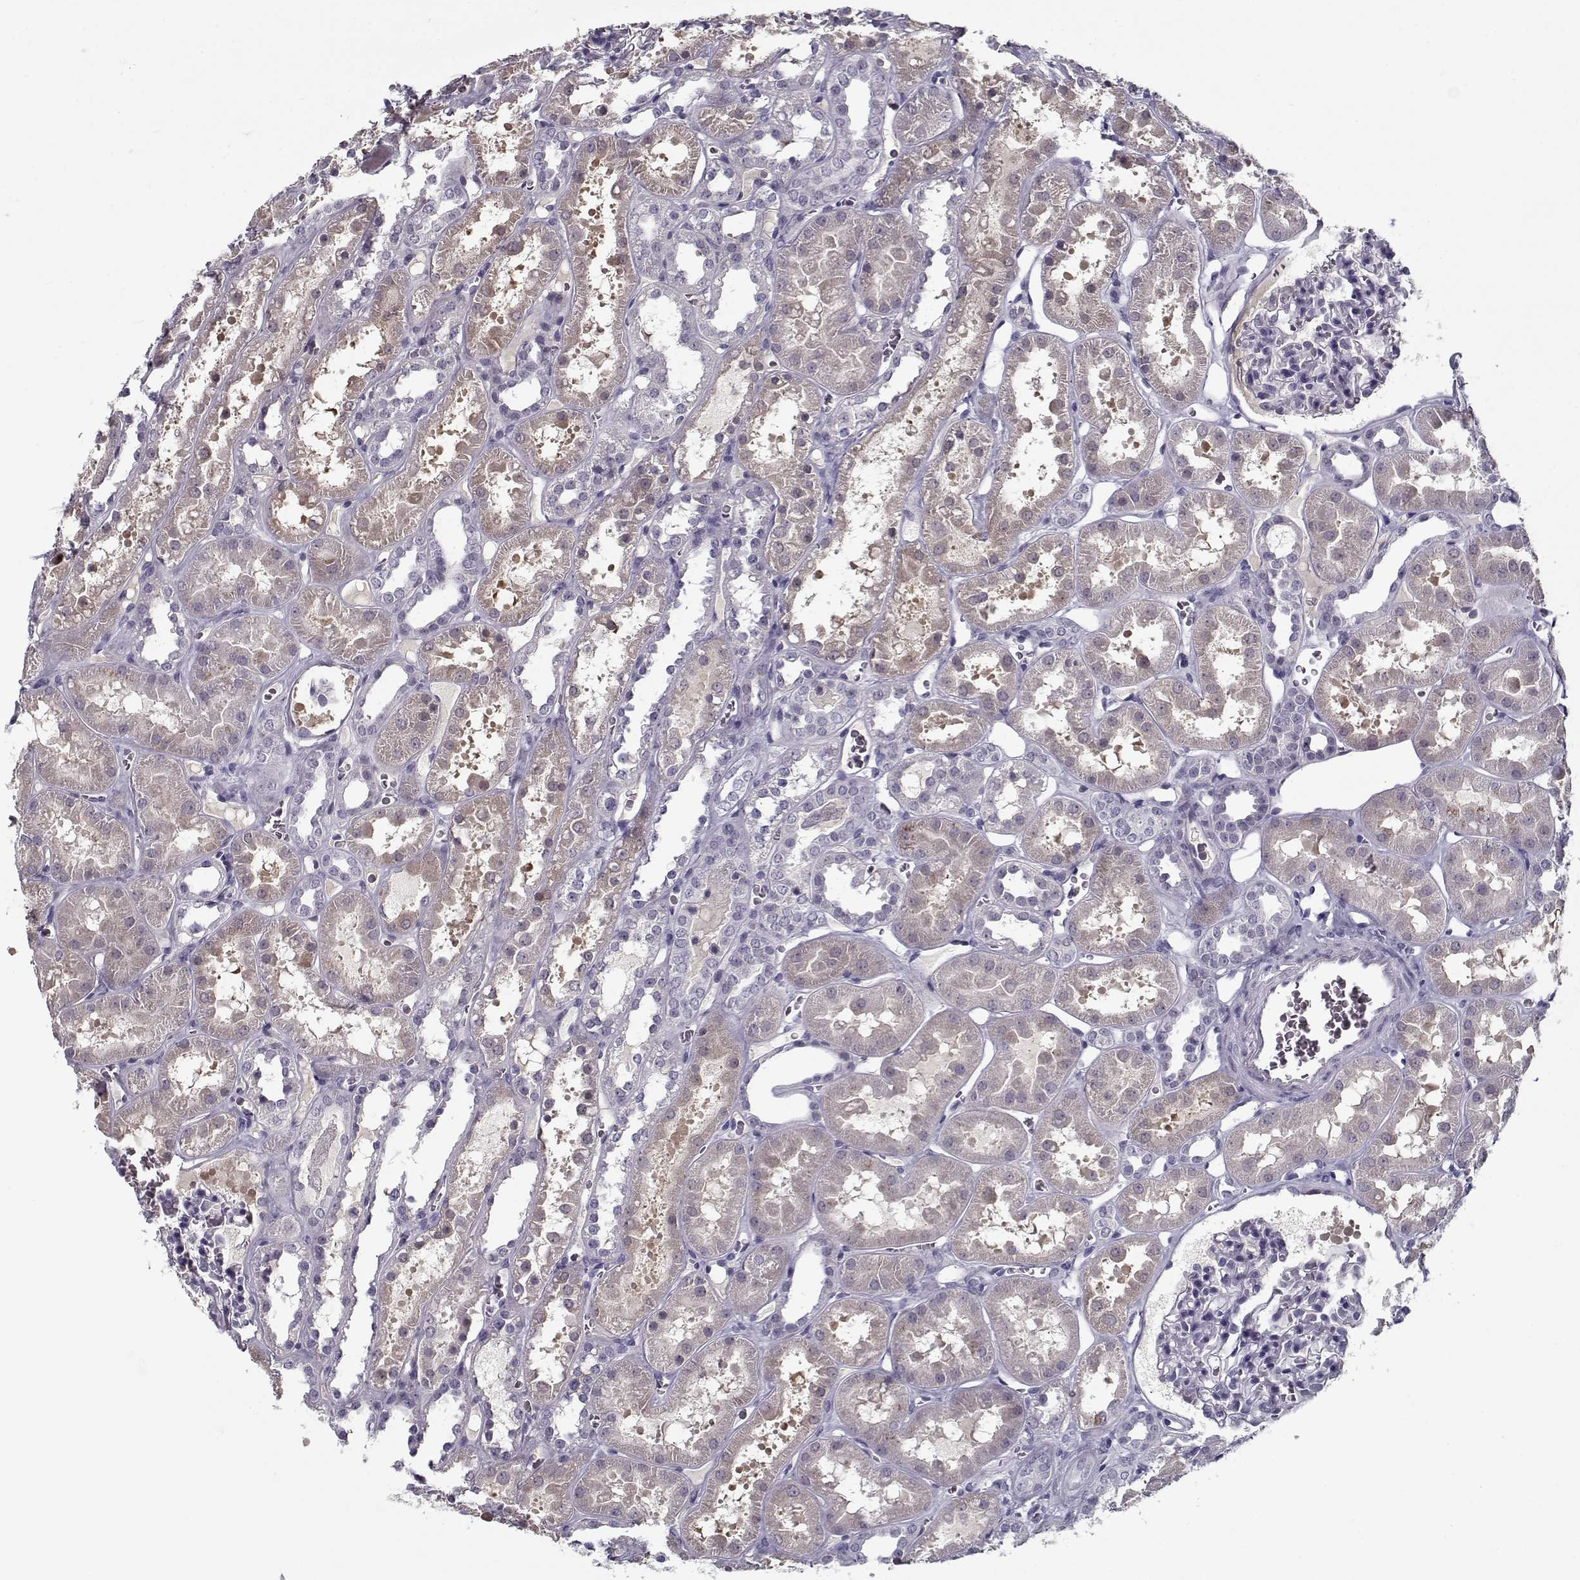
{"staining": {"intensity": "negative", "quantity": "none", "location": "none"}, "tissue": "kidney", "cell_type": "Cells in glomeruli", "image_type": "normal", "snomed": [{"axis": "morphology", "description": "Normal tissue, NOS"}, {"axis": "topography", "description": "Kidney"}], "caption": "This is a image of immunohistochemistry (IHC) staining of normal kidney, which shows no positivity in cells in glomeruli. Brightfield microscopy of IHC stained with DAB (brown) and hematoxylin (blue), captured at high magnification.", "gene": "SPACA9", "patient": {"sex": "female", "age": 41}}